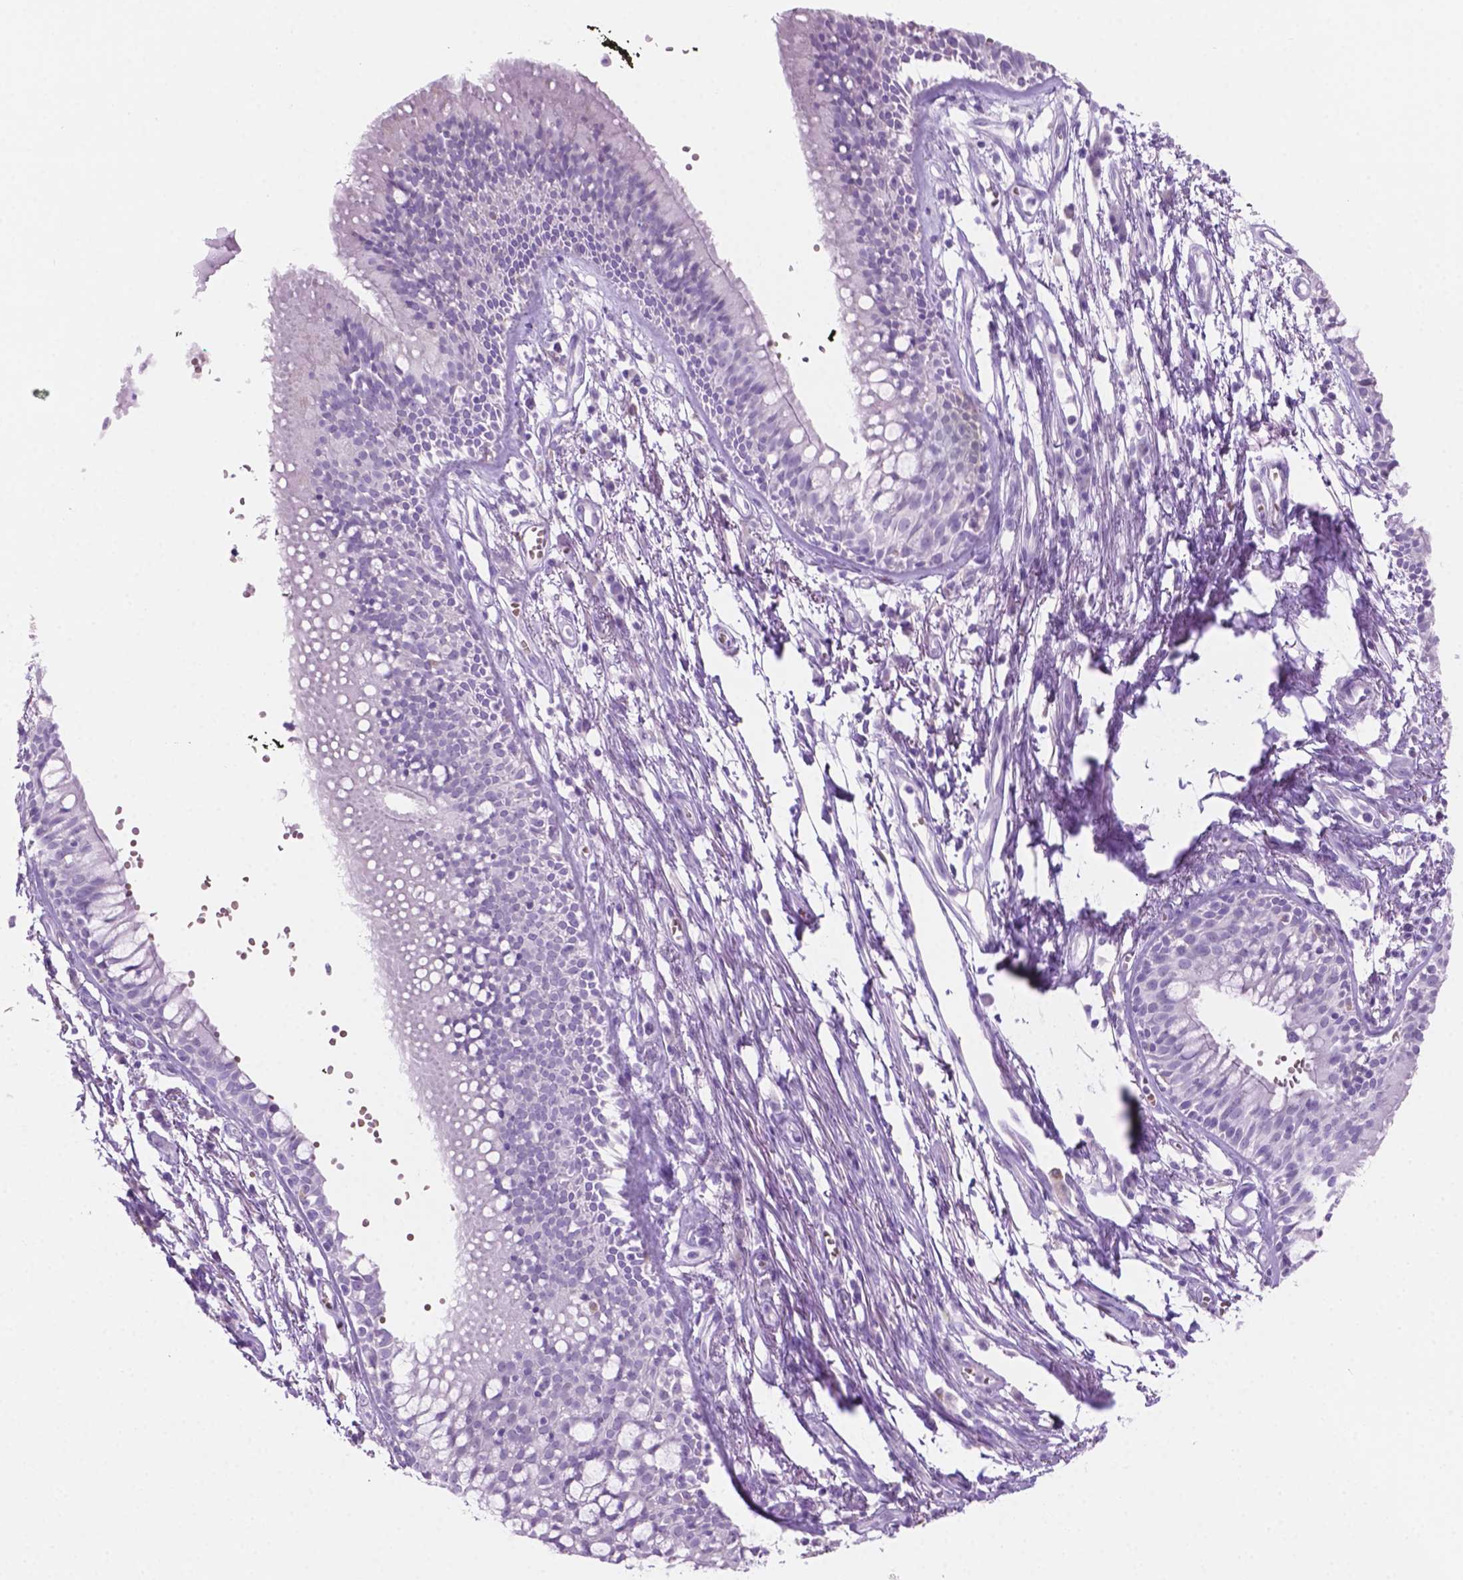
{"staining": {"intensity": "negative", "quantity": "none", "location": "none"}, "tissue": "bronchus", "cell_type": "Respiratory epithelial cells", "image_type": "normal", "snomed": [{"axis": "morphology", "description": "Normal tissue, NOS"}, {"axis": "morphology", "description": "Squamous cell carcinoma, NOS"}, {"axis": "topography", "description": "Cartilage tissue"}, {"axis": "topography", "description": "Bronchus"}, {"axis": "topography", "description": "Lung"}], "caption": "A high-resolution micrograph shows IHC staining of unremarkable bronchus, which exhibits no significant staining in respiratory epithelial cells.", "gene": "GRIN2B", "patient": {"sex": "male", "age": 66}}